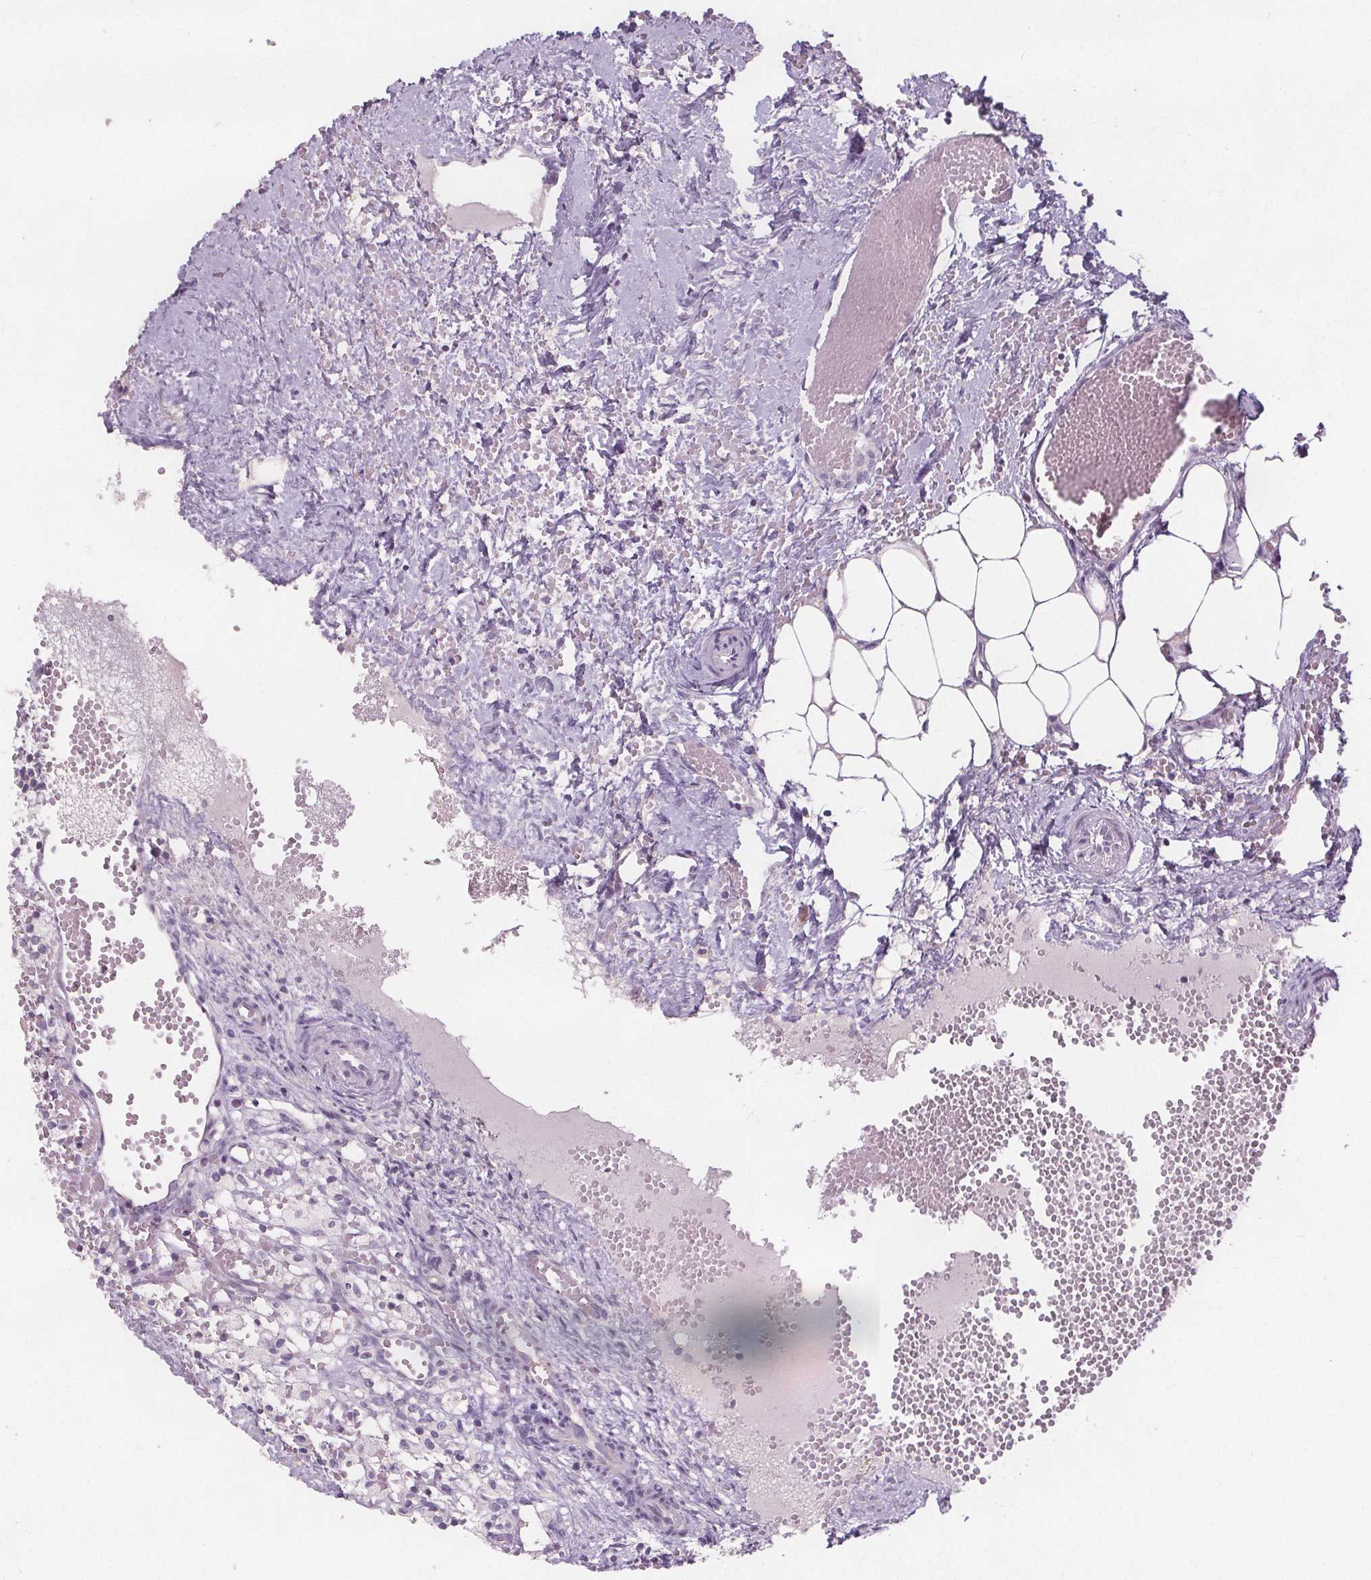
{"staining": {"intensity": "negative", "quantity": "none", "location": "none"}, "tissue": "ovary", "cell_type": "Ovarian stroma cells", "image_type": "normal", "snomed": [{"axis": "morphology", "description": "Normal tissue, NOS"}, {"axis": "topography", "description": "Ovary"}], "caption": "IHC histopathology image of benign ovary: ovary stained with DAB (3,3'-diaminobenzidine) displays no significant protein expression in ovarian stroma cells. (DAB immunohistochemistry (IHC) visualized using brightfield microscopy, high magnification).", "gene": "ATP1A1", "patient": {"sex": "female", "age": 46}}